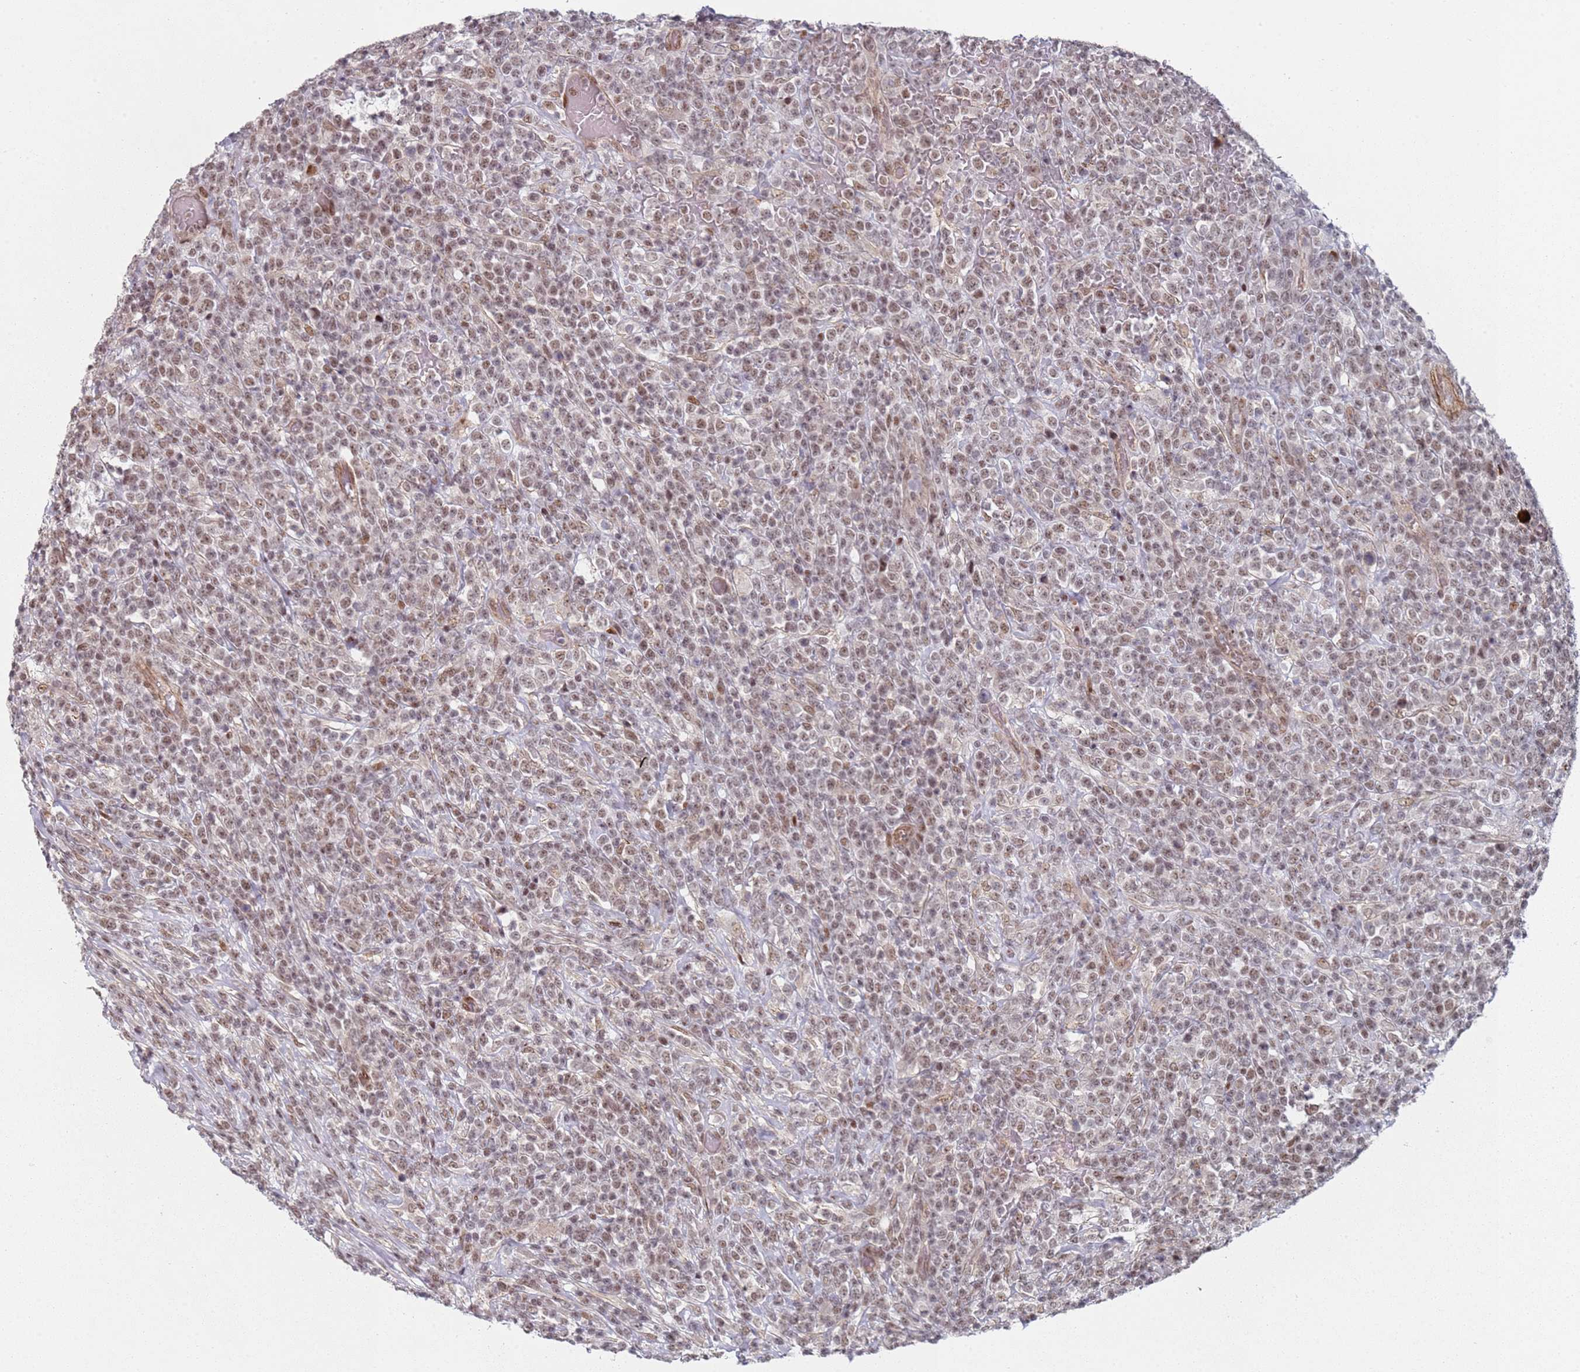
{"staining": {"intensity": "moderate", "quantity": ">75%", "location": "nuclear"}, "tissue": "lymphoma", "cell_type": "Tumor cells", "image_type": "cancer", "snomed": [{"axis": "morphology", "description": "Malignant lymphoma, non-Hodgkin's type, High grade"}, {"axis": "topography", "description": "Colon"}], "caption": "Protein expression analysis of human lymphoma reveals moderate nuclear staining in about >75% of tumor cells.", "gene": "ATF6B", "patient": {"sex": "female", "age": 53}}